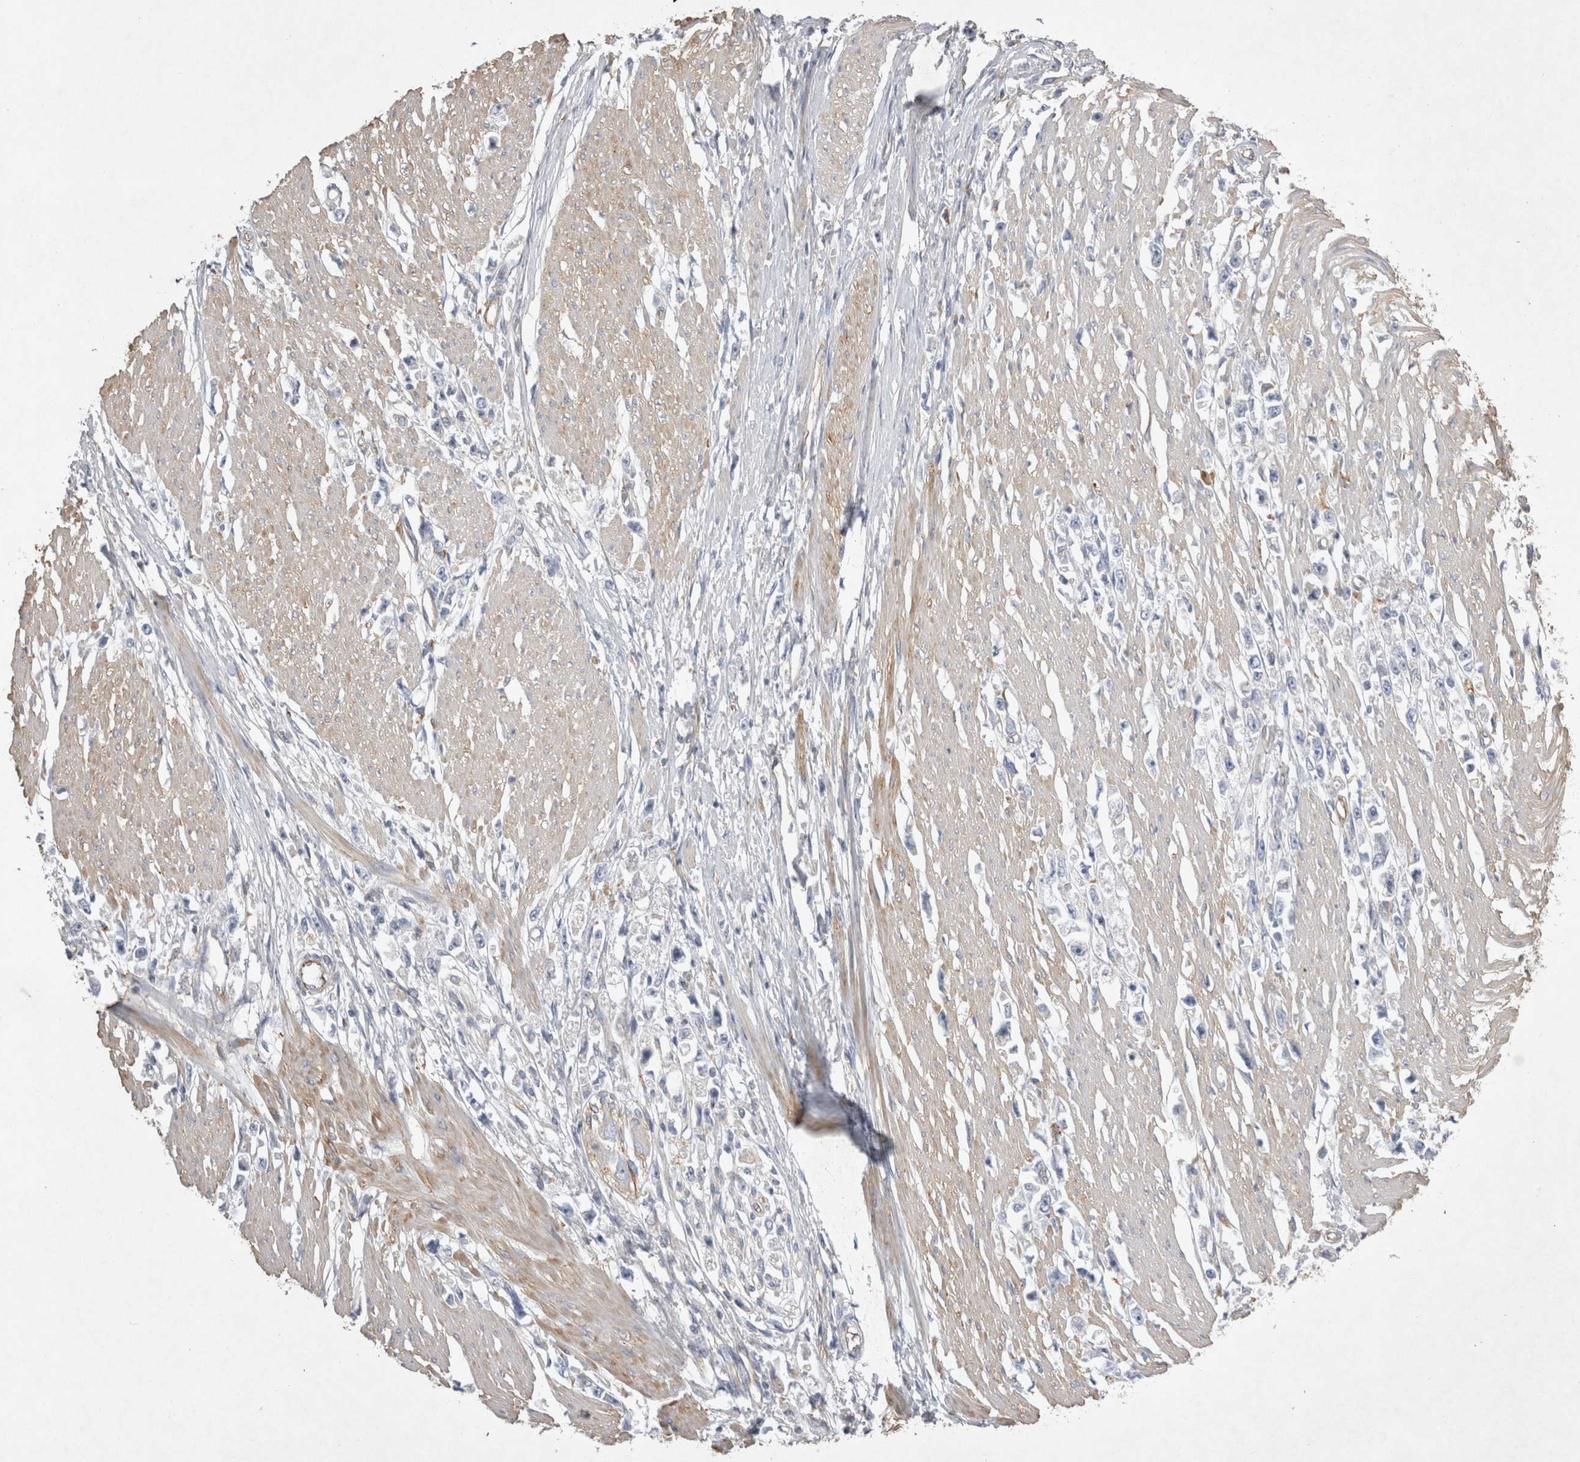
{"staining": {"intensity": "negative", "quantity": "none", "location": "none"}, "tissue": "stomach cancer", "cell_type": "Tumor cells", "image_type": "cancer", "snomed": [{"axis": "morphology", "description": "Adenocarcinoma, NOS"}, {"axis": "topography", "description": "Stomach"}], "caption": "High magnification brightfield microscopy of stomach cancer stained with DAB (3,3'-diaminobenzidine) (brown) and counterstained with hematoxylin (blue): tumor cells show no significant expression.", "gene": "STRADB", "patient": {"sex": "female", "age": 59}}